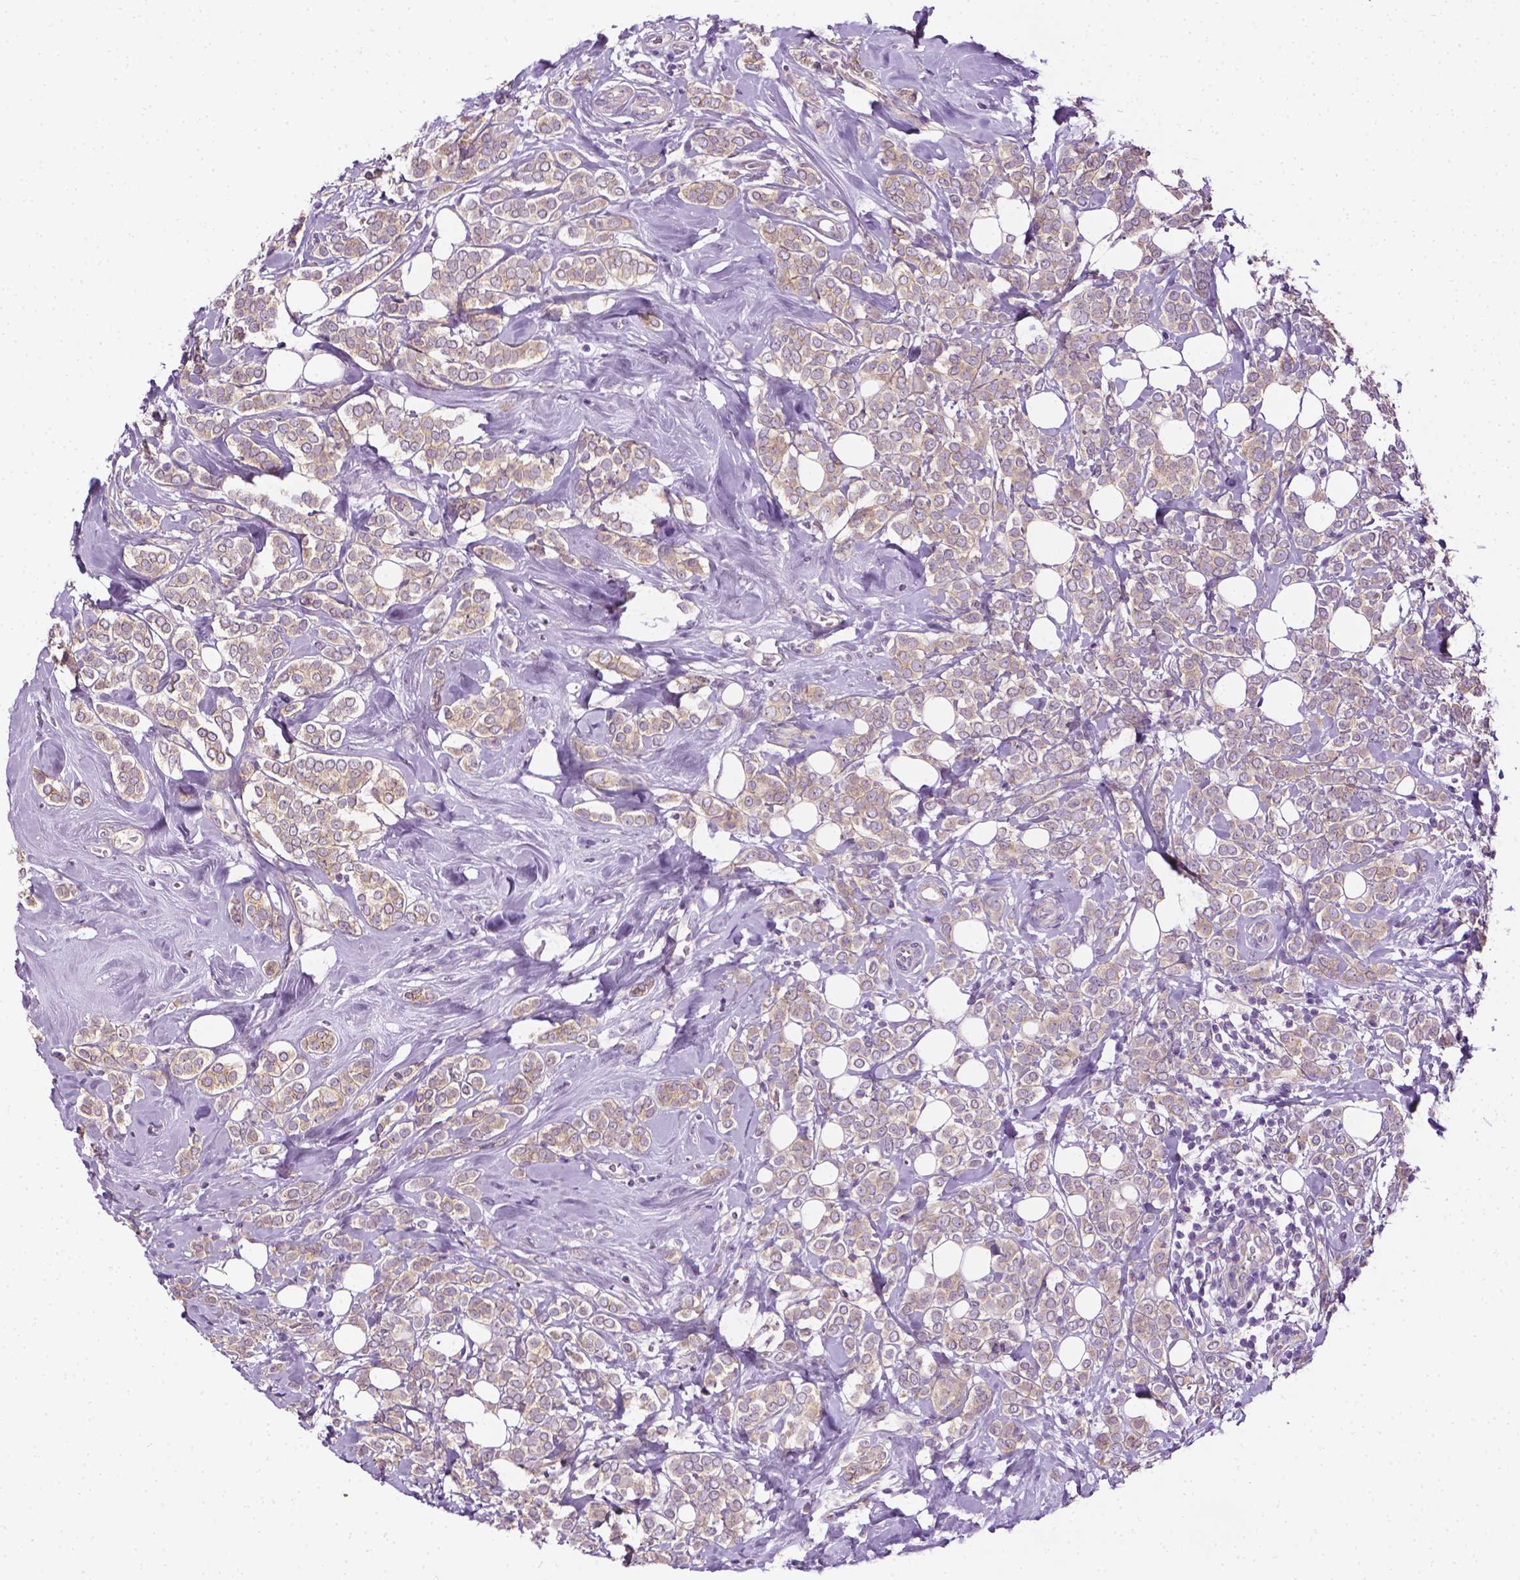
{"staining": {"intensity": "negative", "quantity": "none", "location": "none"}, "tissue": "breast cancer", "cell_type": "Tumor cells", "image_type": "cancer", "snomed": [{"axis": "morphology", "description": "Lobular carcinoma"}, {"axis": "topography", "description": "Breast"}], "caption": "Protein analysis of lobular carcinoma (breast) exhibits no significant expression in tumor cells.", "gene": "MCOLN3", "patient": {"sex": "female", "age": 49}}